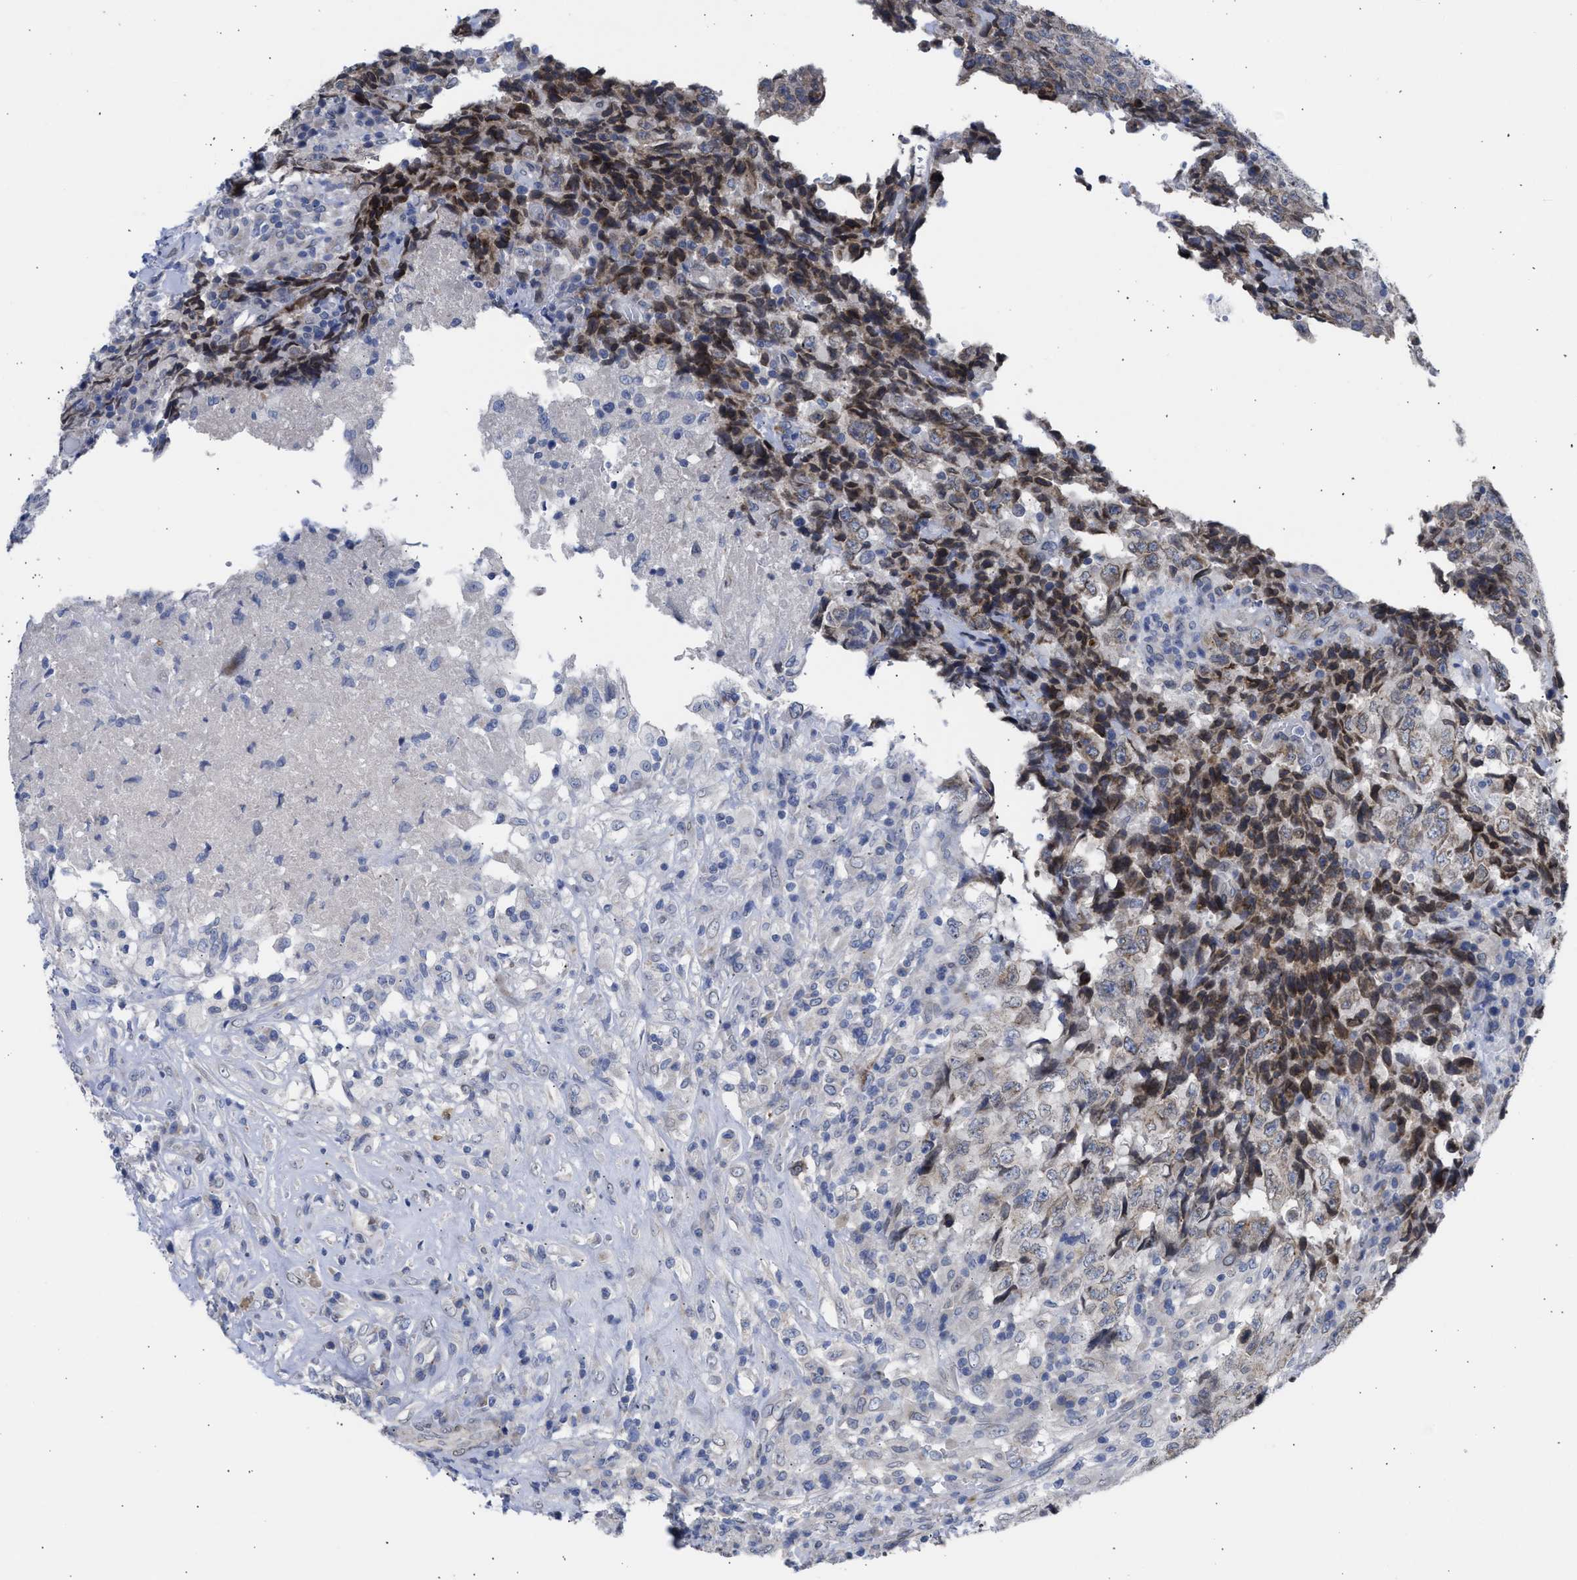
{"staining": {"intensity": "moderate", "quantity": "25%-75%", "location": "cytoplasmic/membranous"}, "tissue": "testis cancer", "cell_type": "Tumor cells", "image_type": "cancer", "snomed": [{"axis": "morphology", "description": "Necrosis, NOS"}, {"axis": "morphology", "description": "Carcinoma, Embryonal, NOS"}, {"axis": "topography", "description": "Testis"}], "caption": "Tumor cells show medium levels of moderate cytoplasmic/membranous staining in approximately 25%-75% of cells in testis cancer.", "gene": "NUP35", "patient": {"sex": "male", "age": 19}}